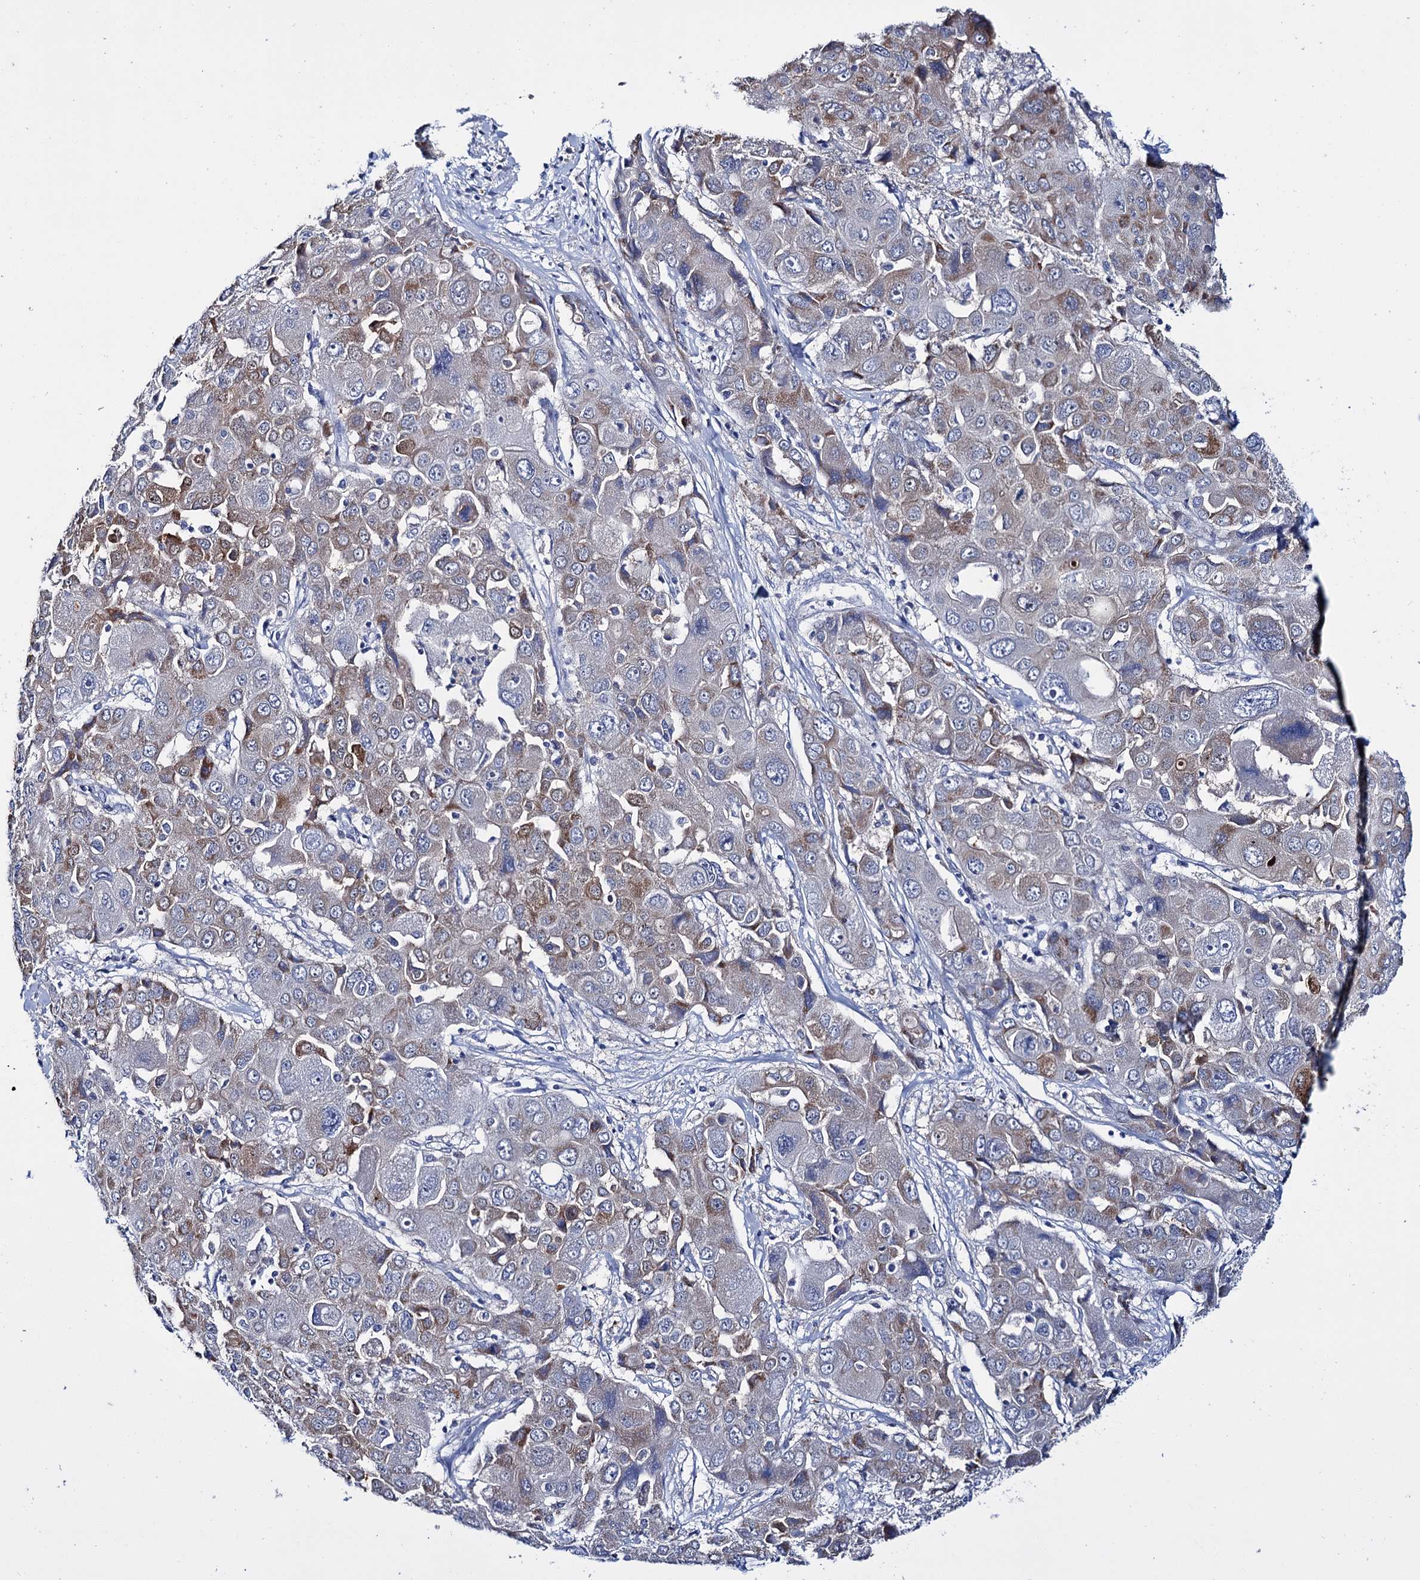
{"staining": {"intensity": "moderate", "quantity": "<25%", "location": "cytoplasmic/membranous"}, "tissue": "liver cancer", "cell_type": "Tumor cells", "image_type": "cancer", "snomed": [{"axis": "morphology", "description": "Cholangiocarcinoma"}, {"axis": "topography", "description": "Liver"}], "caption": "Brown immunohistochemical staining in human cholangiocarcinoma (liver) exhibits moderate cytoplasmic/membranous positivity in approximately <25% of tumor cells.", "gene": "LYZL4", "patient": {"sex": "male", "age": 67}}